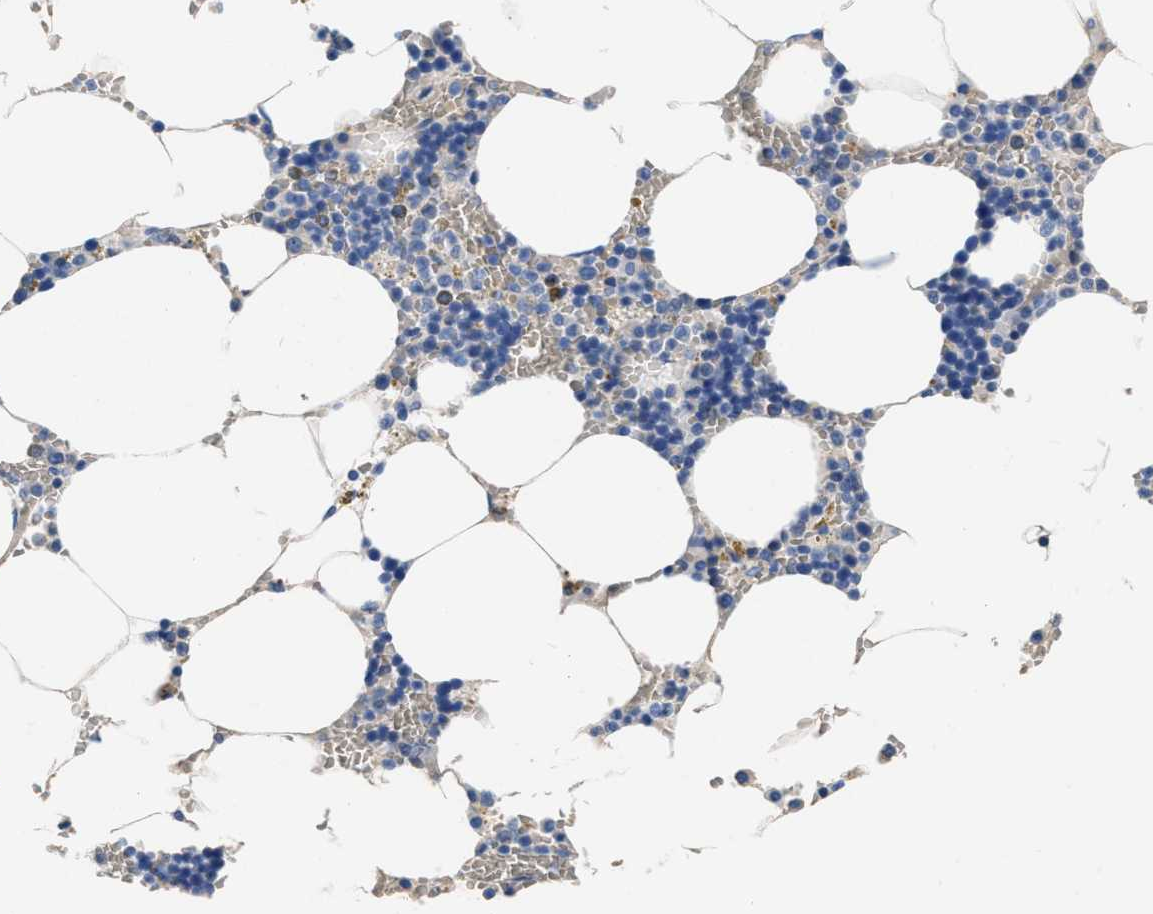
{"staining": {"intensity": "negative", "quantity": "none", "location": "none"}, "tissue": "bone marrow", "cell_type": "Hematopoietic cells", "image_type": "normal", "snomed": [{"axis": "morphology", "description": "Normal tissue, NOS"}, {"axis": "topography", "description": "Bone marrow"}], "caption": "IHC image of unremarkable human bone marrow stained for a protein (brown), which demonstrates no staining in hematopoietic cells.", "gene": "SLFN13", "patient": {"sex": "male", "age": 70}}